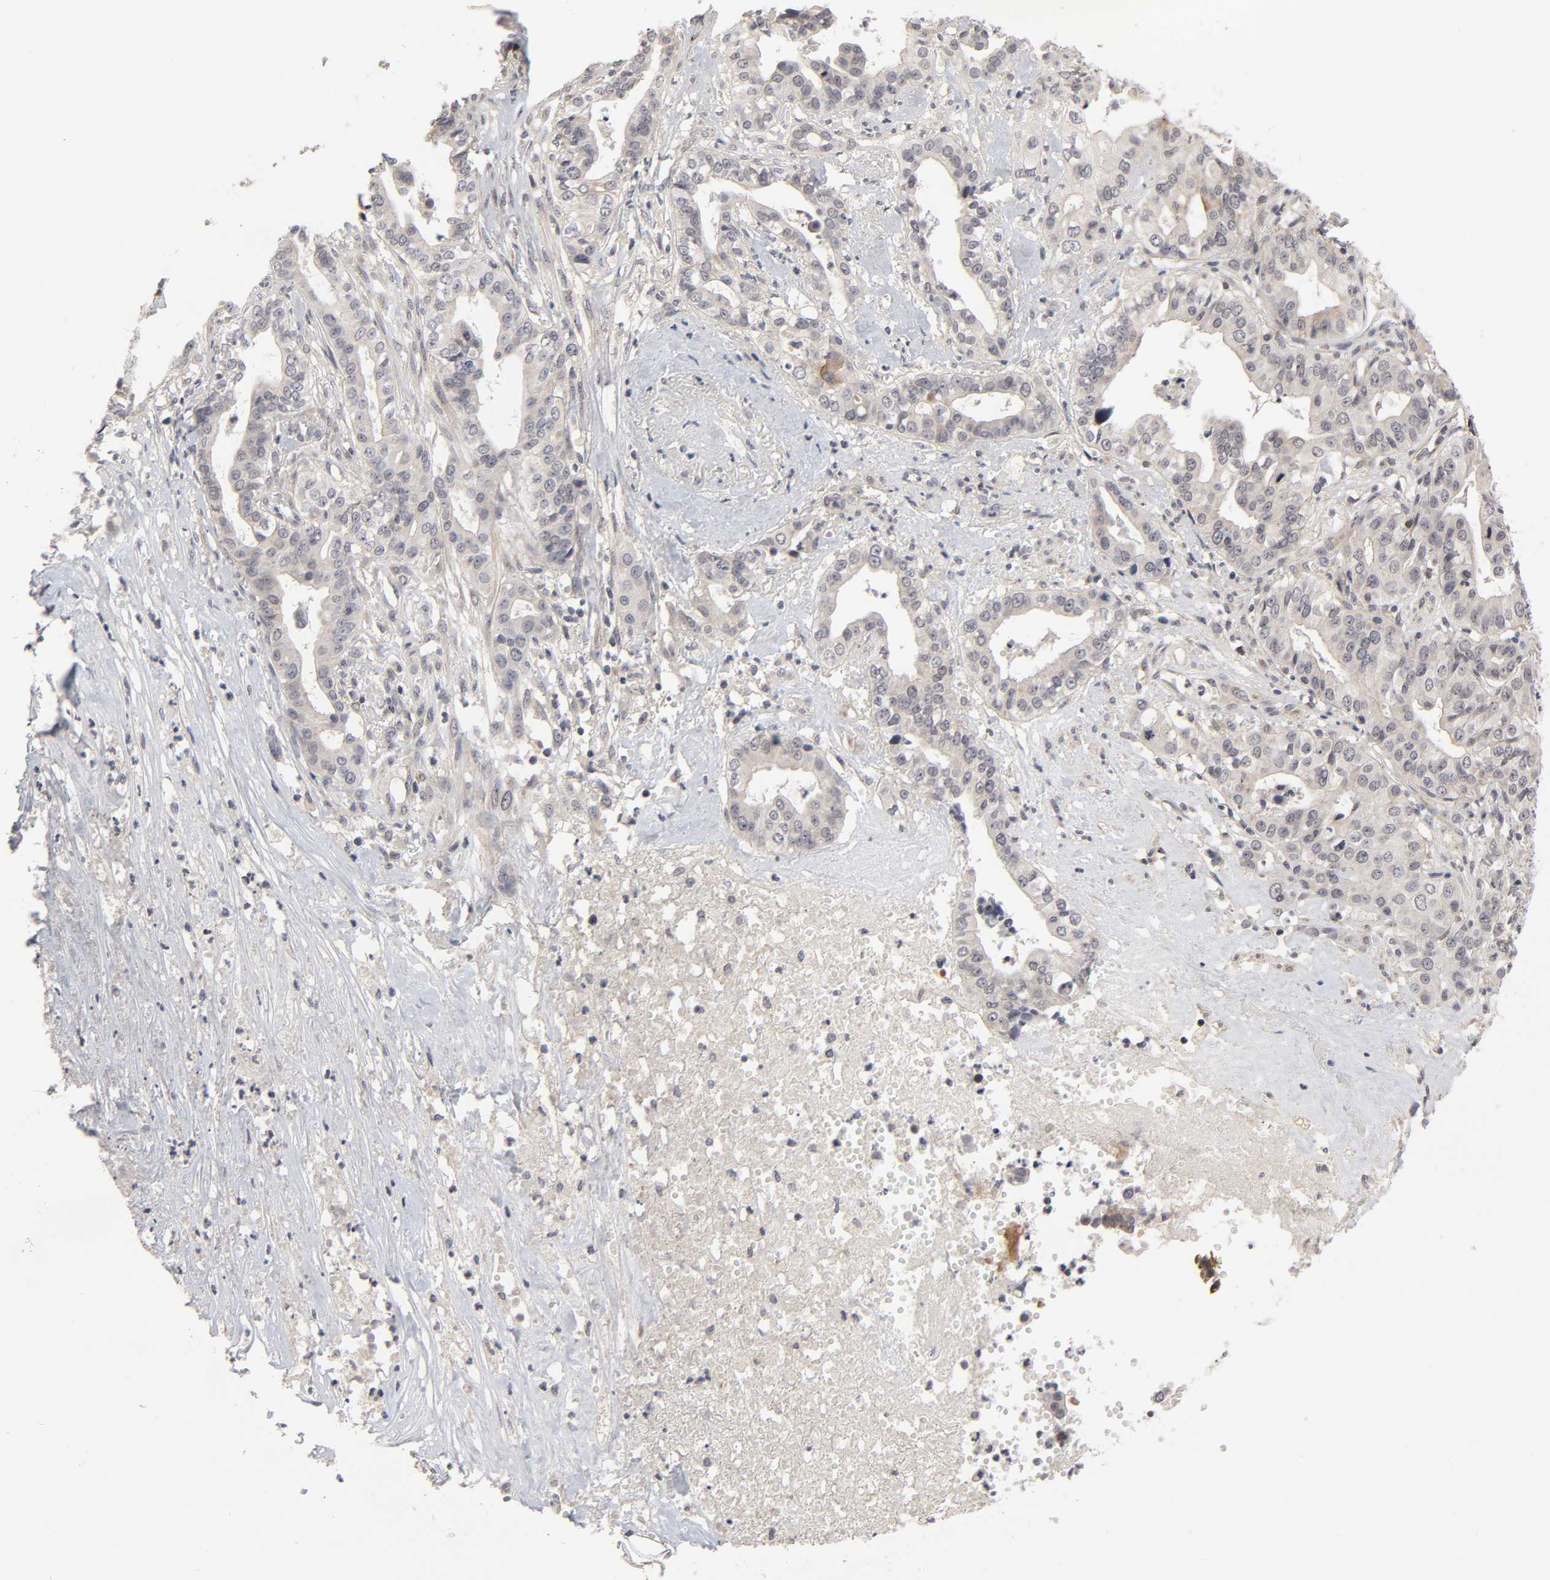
{"staining": {"intensity": "moderate", "quantity": "<25%", "location": "cytoplasmic/membranous"}, "tissue": "liver cancer", "cell_type": "Tumor cells", "image_type": "cancer", "snomed": [{"axis": "morphology", "description": "Cholangiocarcinoma"}, {"axis": "topography", "description": "Liver"}], "caption": "Immunohistochemistry (IHC) of human liver cancer (cholangiocarcinoma) exhibits low levels of moderate cytoplasmic/membranous expression in approximately <25% of tumor cells. (Stains: DAB (3,3'-diaminobenzidine) in brown, nuclei in blue, Microscopy: brightfield microscopy at high magnification).", "gene": "AUH", "patient": {"sex": "female", "age": 61}}